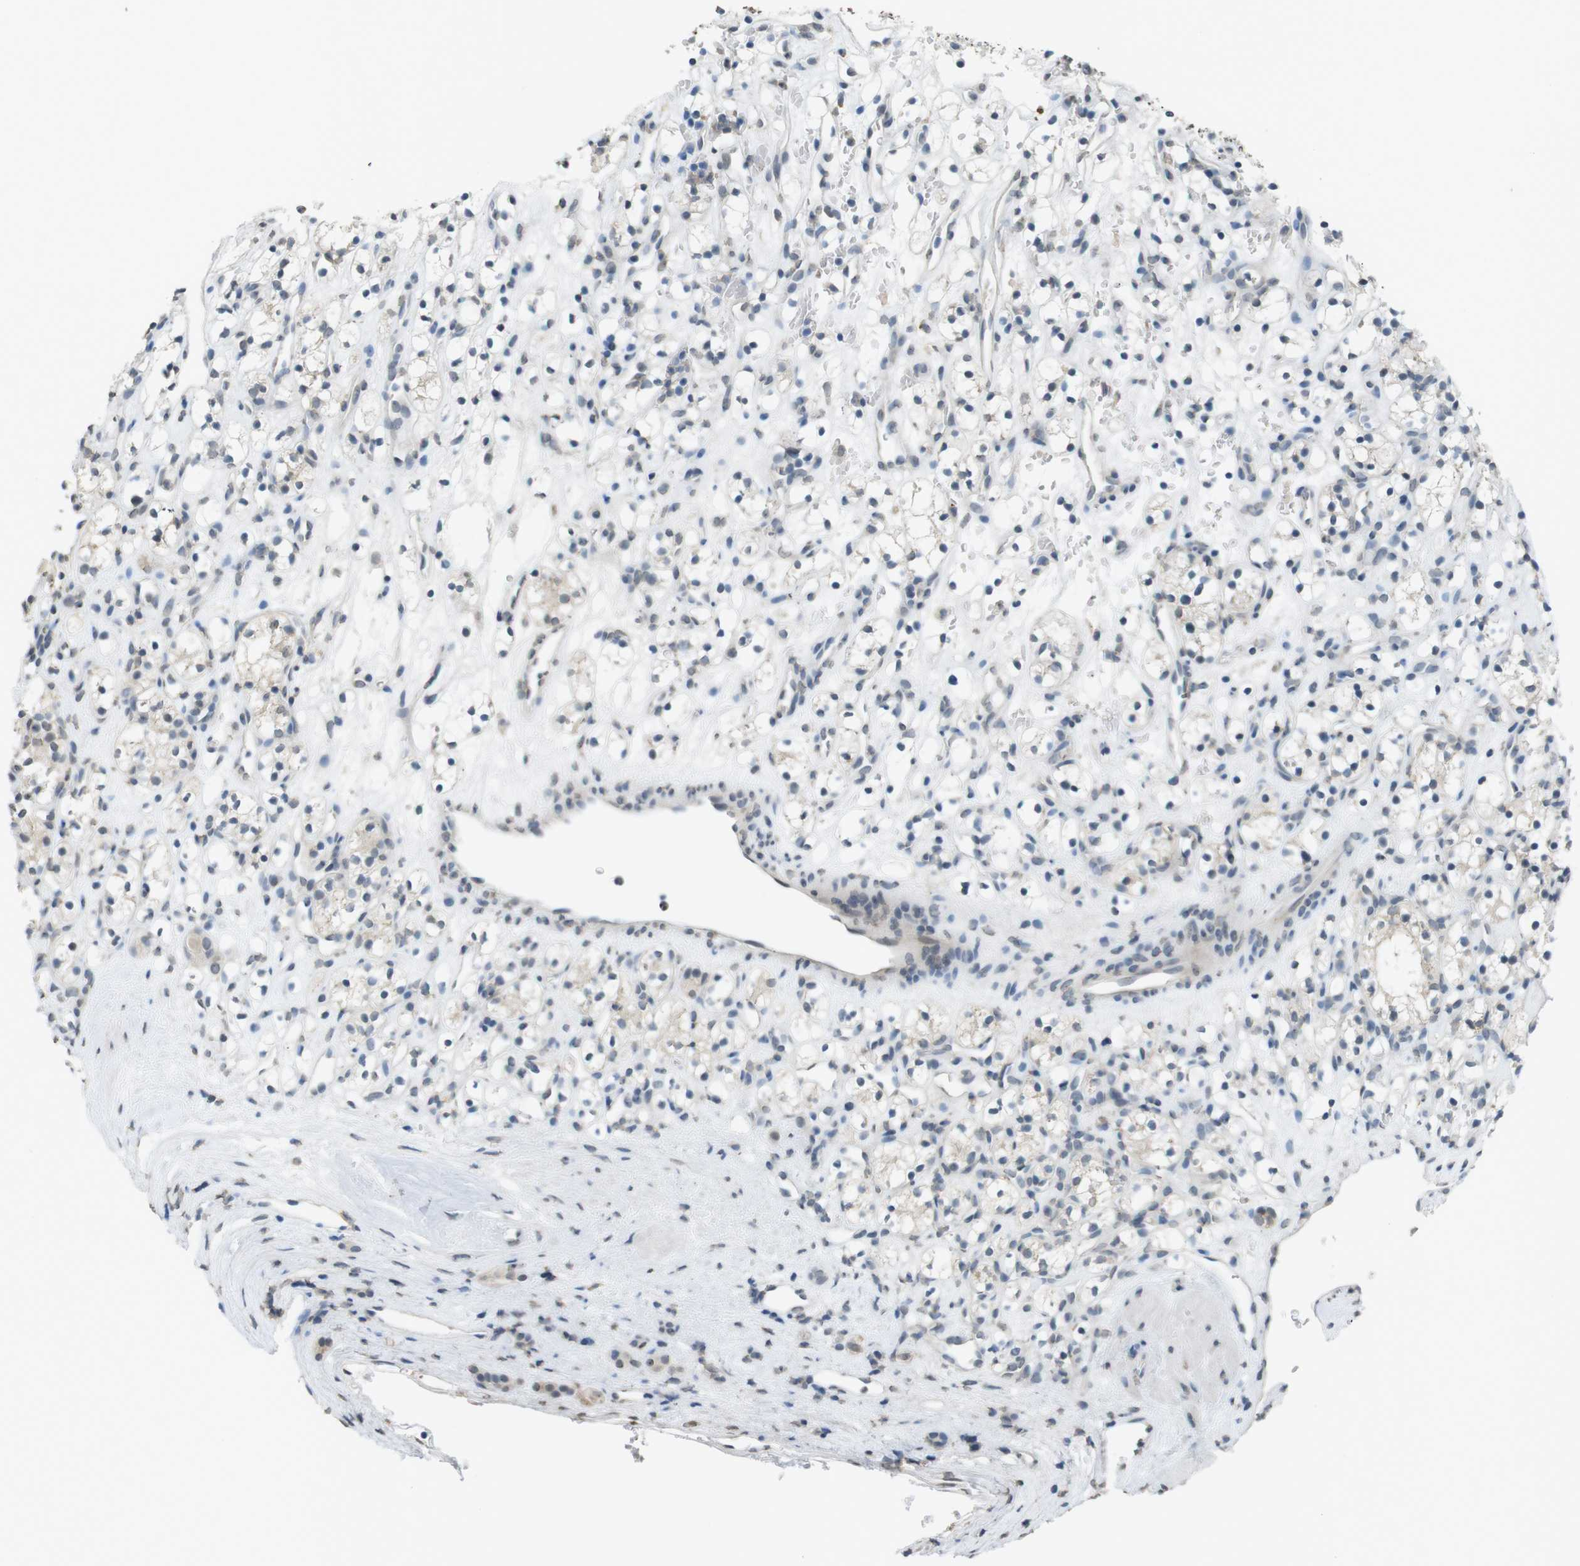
{"staining": {"intensity": "negative", "quantity": "none", "location": "none"}, "tissue": "renal cancer", "cell_type": "Tumor cells", "image_type": "cancer", "snomed": [{"axis": "morphology", "description": "Adenocarcinoma, NOS"}, {"axis": "topography", "description": "Kidney"}], "caption": "The IHC micrograph has no significant staining in tumor cells of renal cancer tissue.", "gene": "FZD10", "patient": {"sex": "female", "age": 60}}